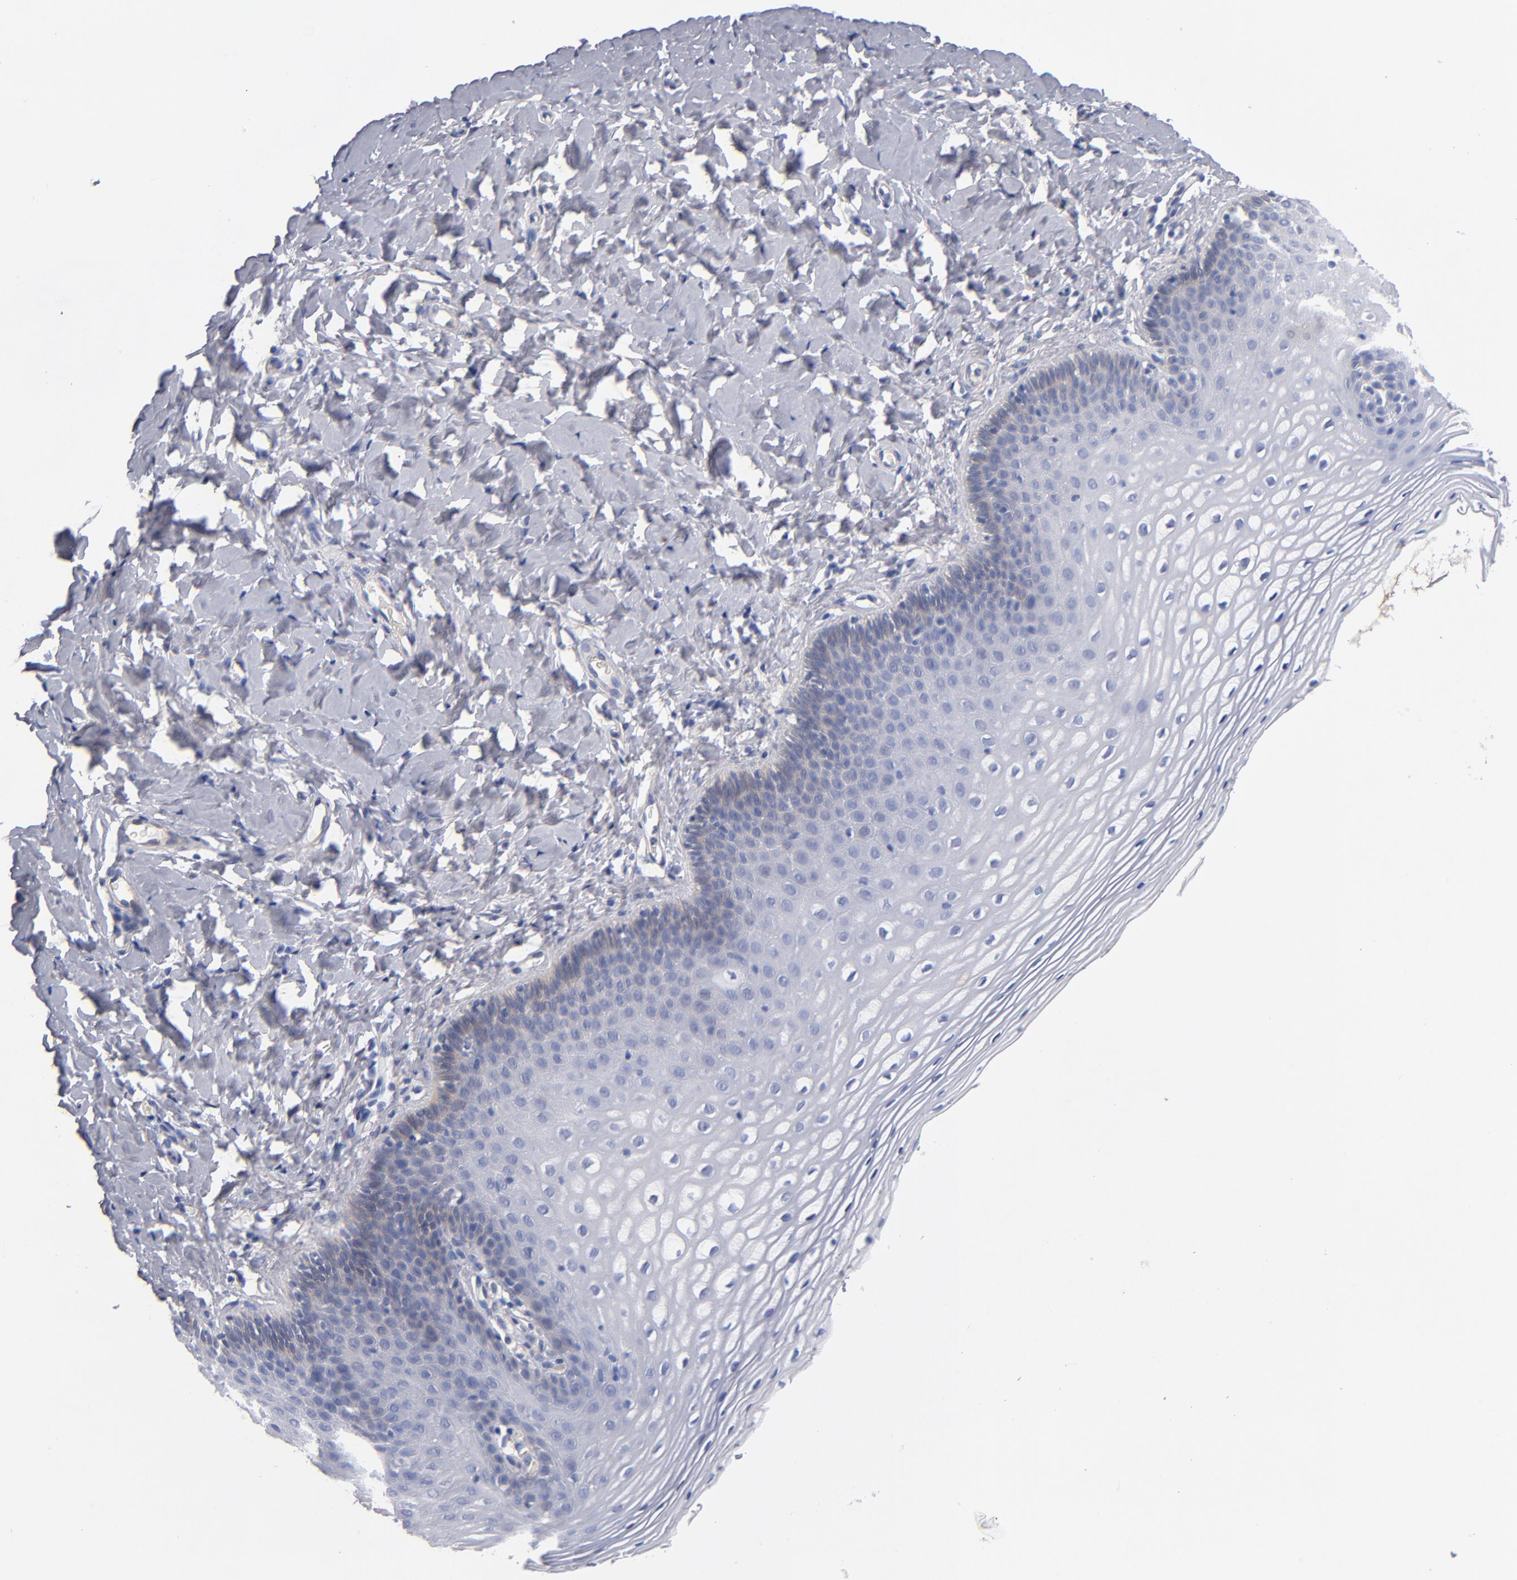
{"staining": {"intensity": "weak", "quantity": "<25%", "location": "cytoplasmic/membranous"}, "tissue": "vagina", "cell_type": "Squamous epithelial cells", "image_type": "normal", "snomed": [{"axis": "morphology", "description": "Normal tissue, NOS"}, {"axis": "topography", "description": "Vagina"}], "caption": "IHC of normal human vagina displays no expression in squamous epithelial cells. (Stains: DAB (3,3'-diaminobenzidine) immunohistochemistry with hematoxylin counter stain, Microscopy: brightfield microscopy at high magnification).", "gene": "PLSCR4", "patient": {"sex": "female", "age": 55}}